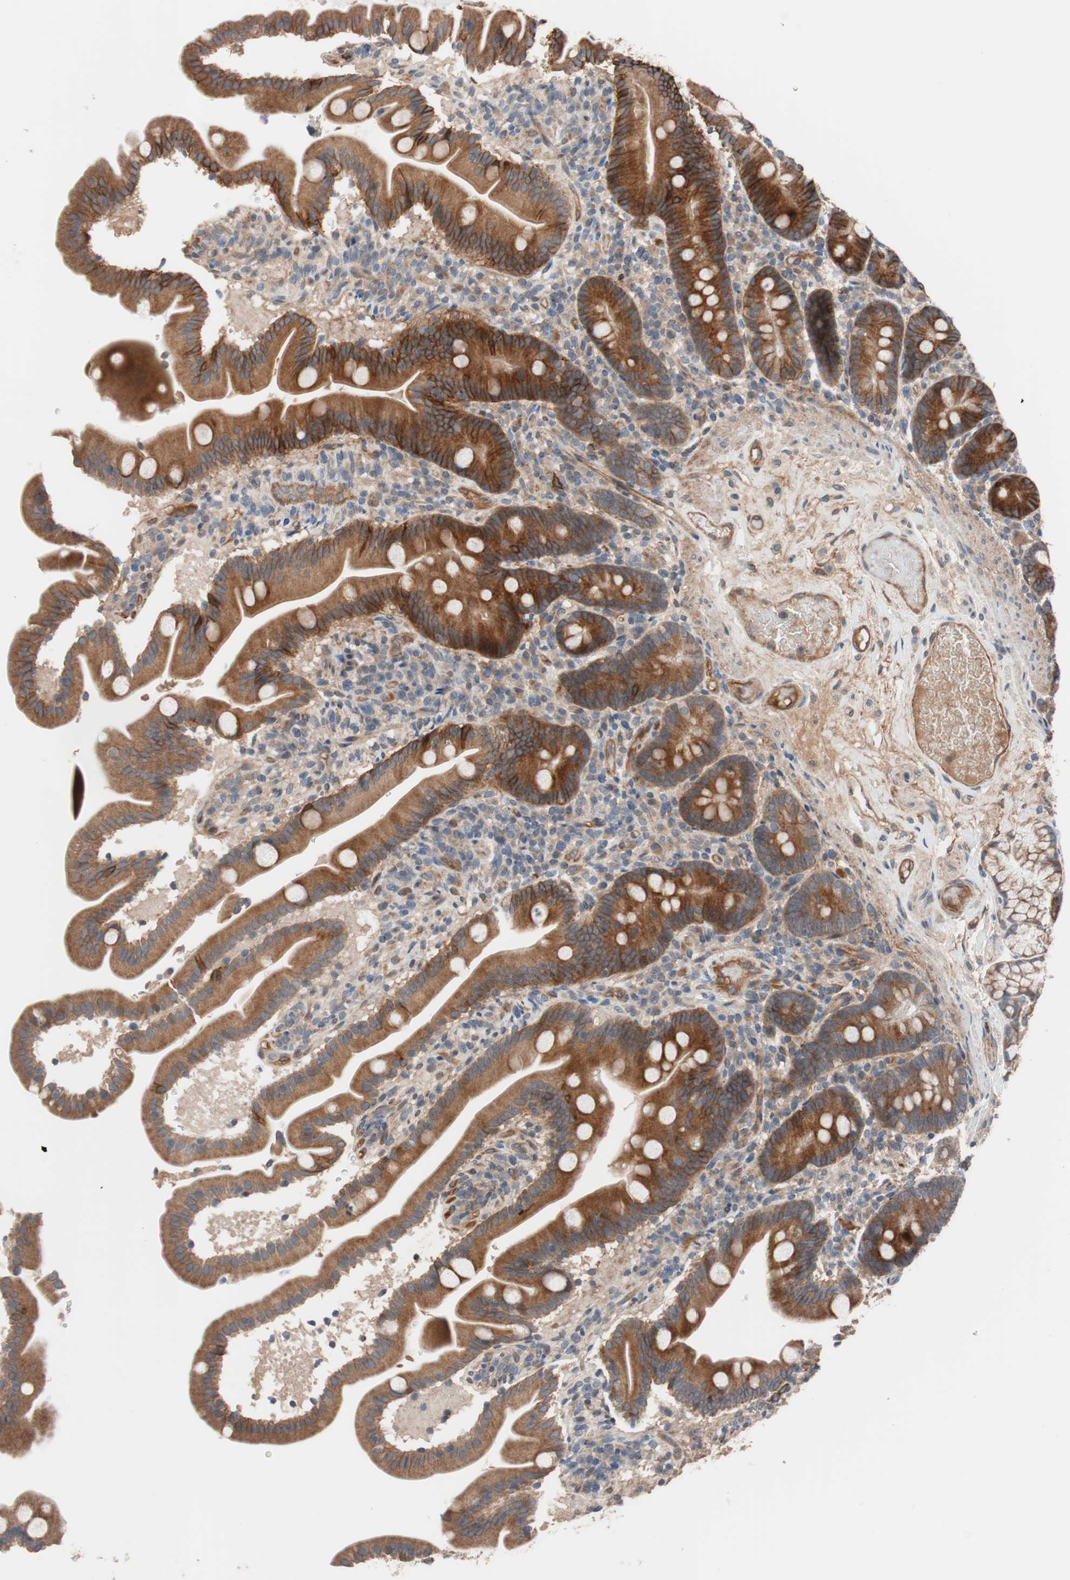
{"staining": {"intensity": "strong", "quantity": ">75%", "location": "cytoplasmic/membranous"}, "tissue": "duodenum", "cell_type": "Glandular cells", "image_type": "normal", "snomed": [{"axis": "morphology", "description": "Normal tissue, NOS"}, {"axis": "topography", "description": "Duodenum"}], "caption": "High-magnification brightfield microscopy of unremarkable duodenum stained with DAB (3,3'-diaminobenzidine) (brown) and counterstained with hematoxylin (blue). glandular cells exhibit strong cytoplasmic/membranous staining is seen in about>75% of cells.", "gene": "SDC4", "patient": {"sex": "male", "age": 54}}